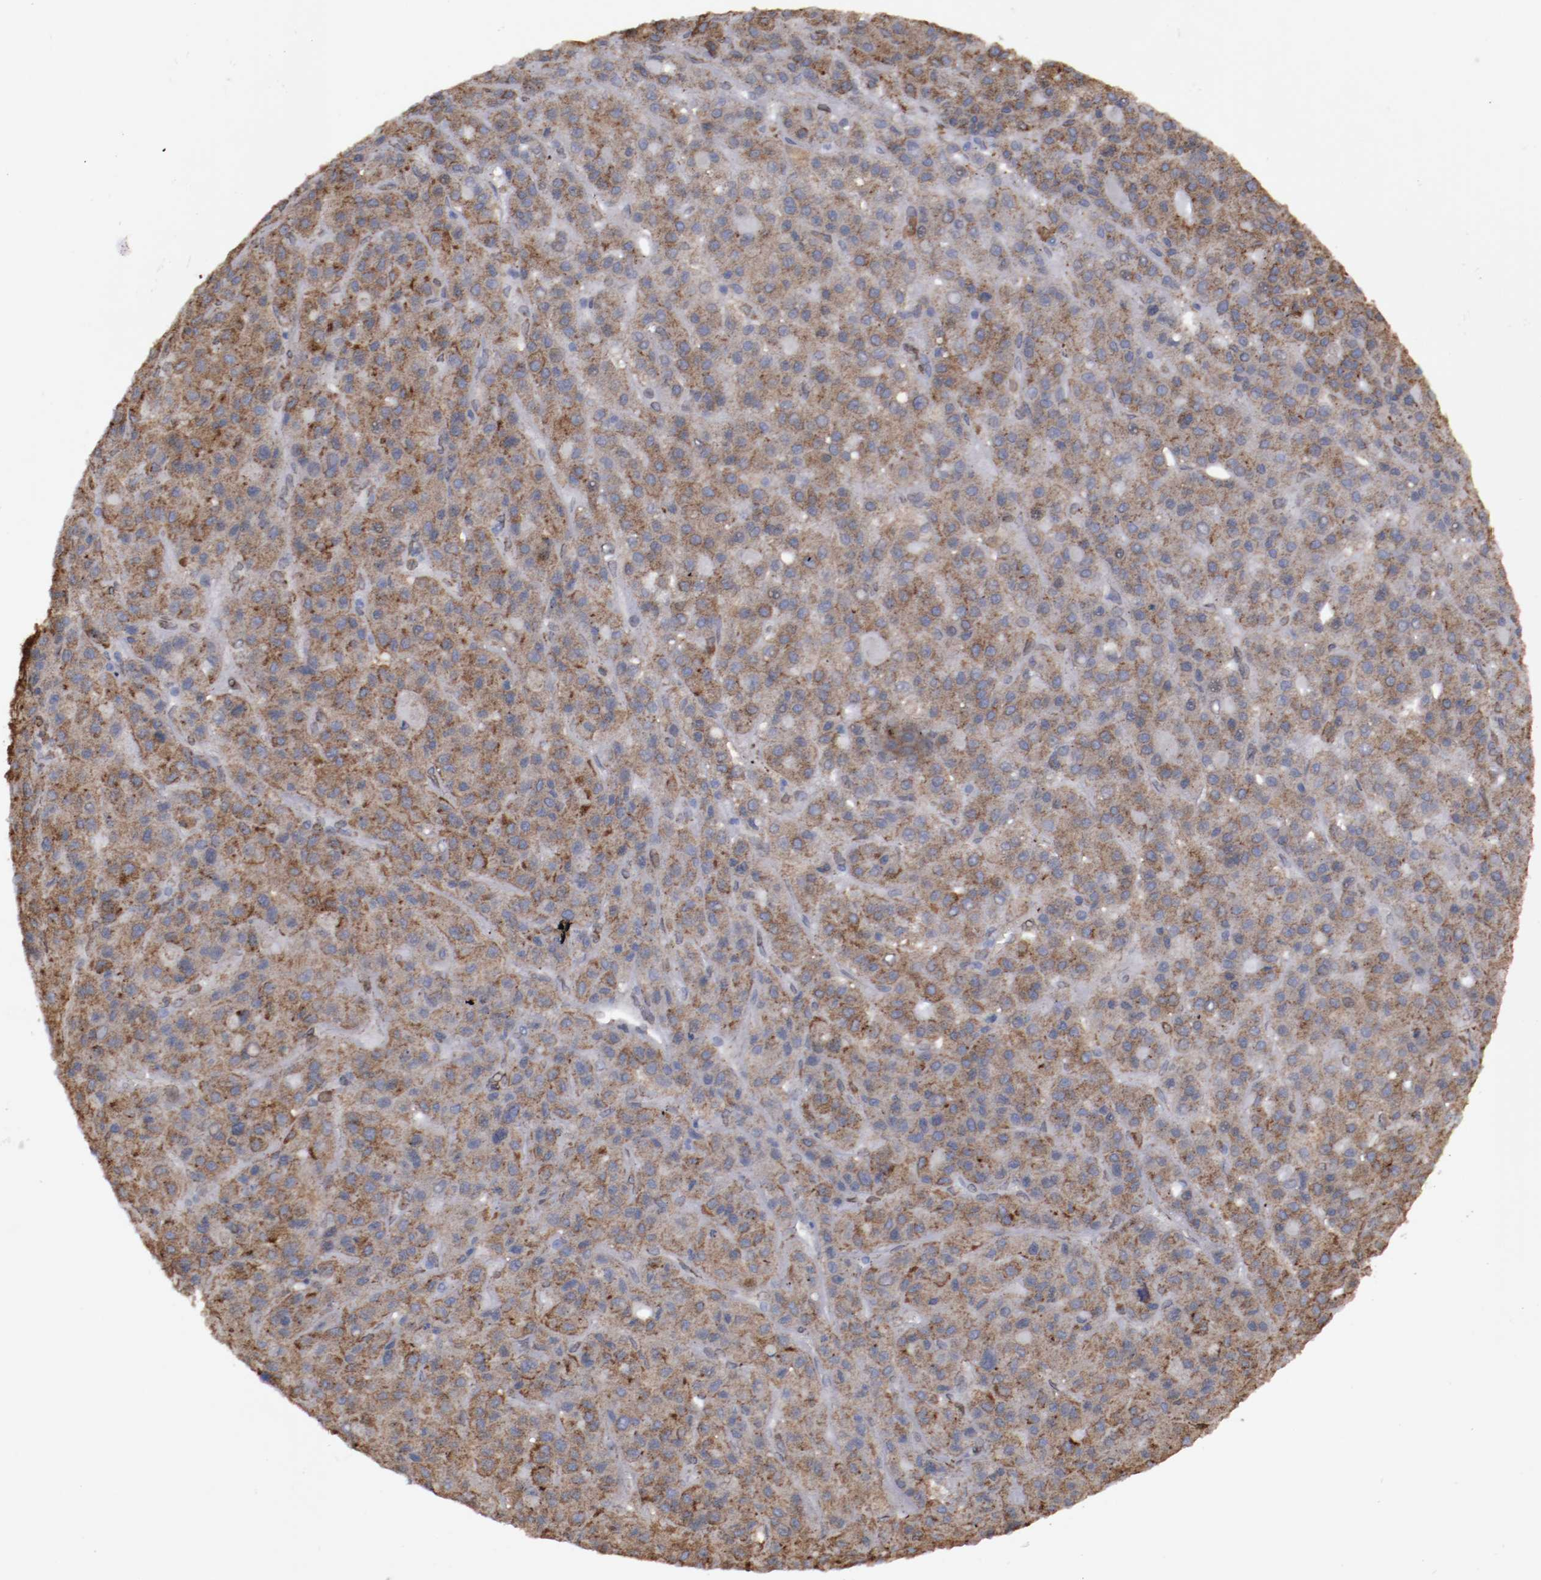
{"staining": {"intensity": "moderate", "quantity": ">75%", "location": "cytoplasmic/membranous"}, "tissue": "liver cancer", "cell_type": "Tumor cells", "image_type": "cancer", "snomed": [{"axis": "morphology", "description": "Carcinoma, Hepatocellular, NOS"}, {"axis": "topography", "description": "Liver"}], "caption": "Protein analysis of liver cancer tissue reveals moderate cytoplasmic/membranous staining in about >75% of tumor cells.", "gene": "ERLIN2", "patient": {"sex": "male", "age": 70}}